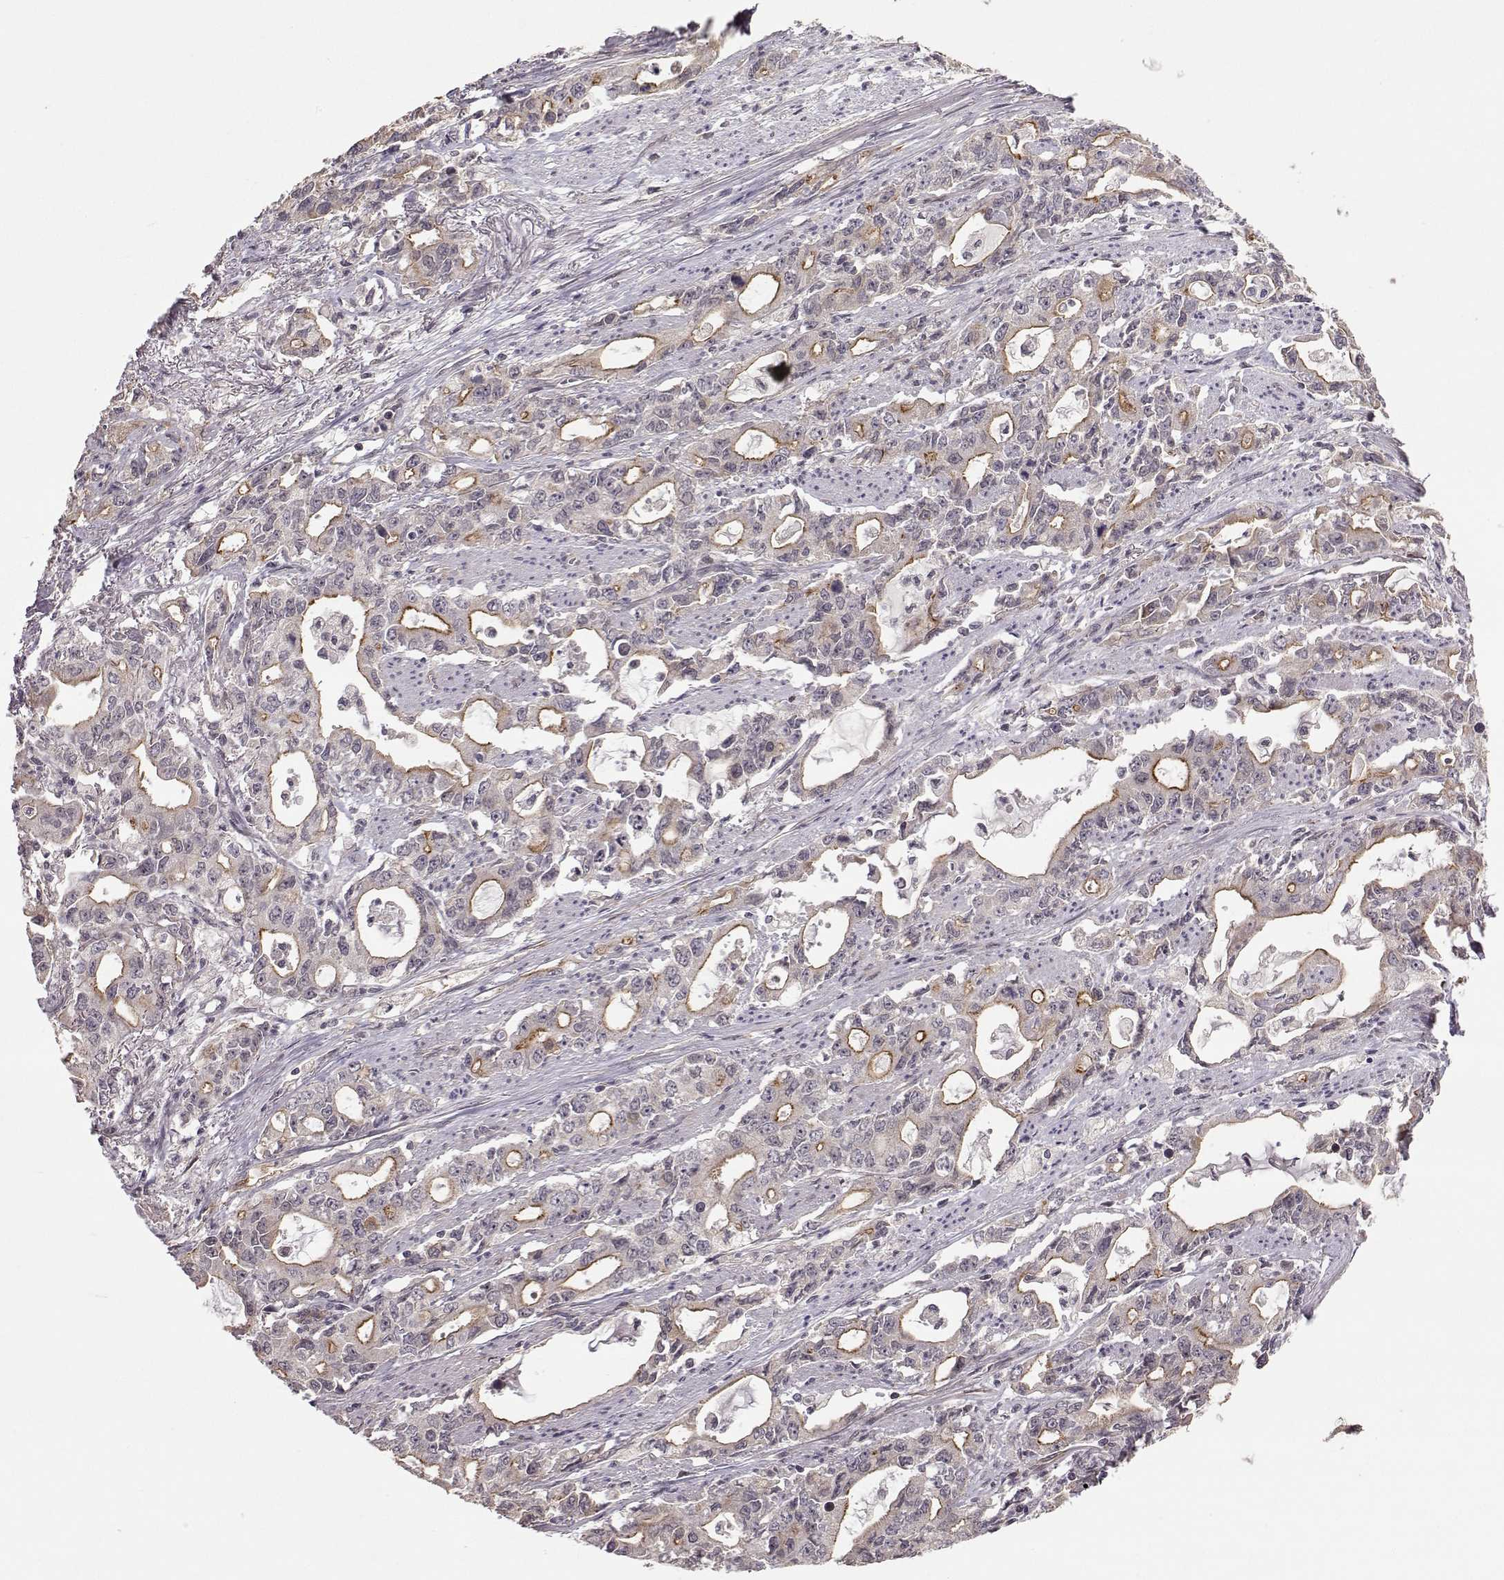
{"staining": {"intensity": "moderate", "quantity": "25%-75%", "location": "cytoplasmic/membranous"}, "tissue": "stomach cancer", "cell_type": "Tumor cells", "image_type": "cancer", "snomed": [{"axis": "morphology", "description": "Adenocarcinoma, NOS"}, {"axis": "topography", "description": "Stomach, upper"}], "caption": "Stomach adenocarcinoma tissue demonstrates moderate cytoplasmic/membranous expression in approximately 25%-75% of tumor cells", "gene": "PLEKHG3", "patient": {"sex": "male", "age": 85}}